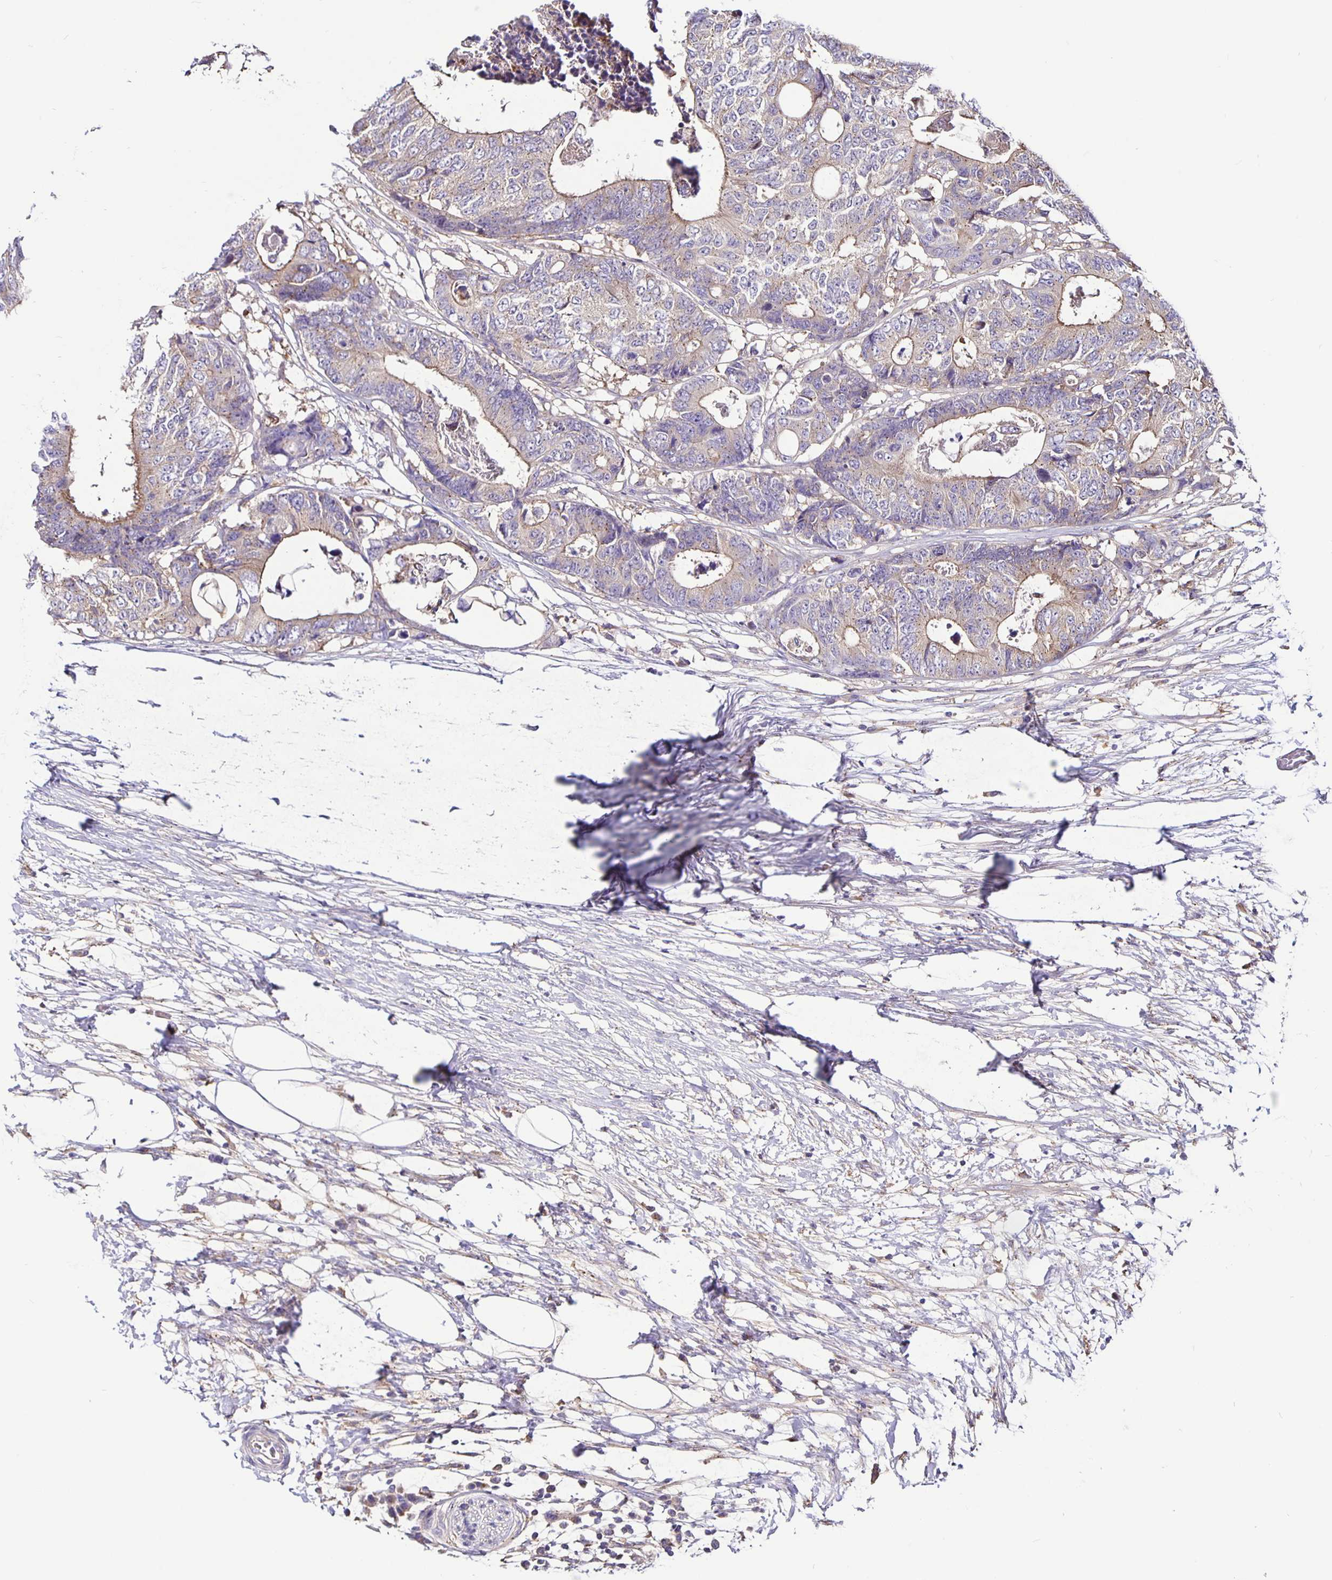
{"staining": {"intensity": "weak", "quantity": "25%-75%", "location": "cytoplasmic/membranous"}, "tissue": "colorectal cancer", "cell_type": "Tumor cells", "image_type": "cancer", "snomed": [{"axis": "morphology", "description": "Adenocarcinoma, NOS"}, {"axis": "topography", "description": "Colon"}], "caption": "Tumor cells exhibit weak cytoplasmic/membranous positivity in approximately 25%-75% of cells in colorectal cancer.", "gene": "SNX5", "patient": {"sex": "female", "age": 48}}